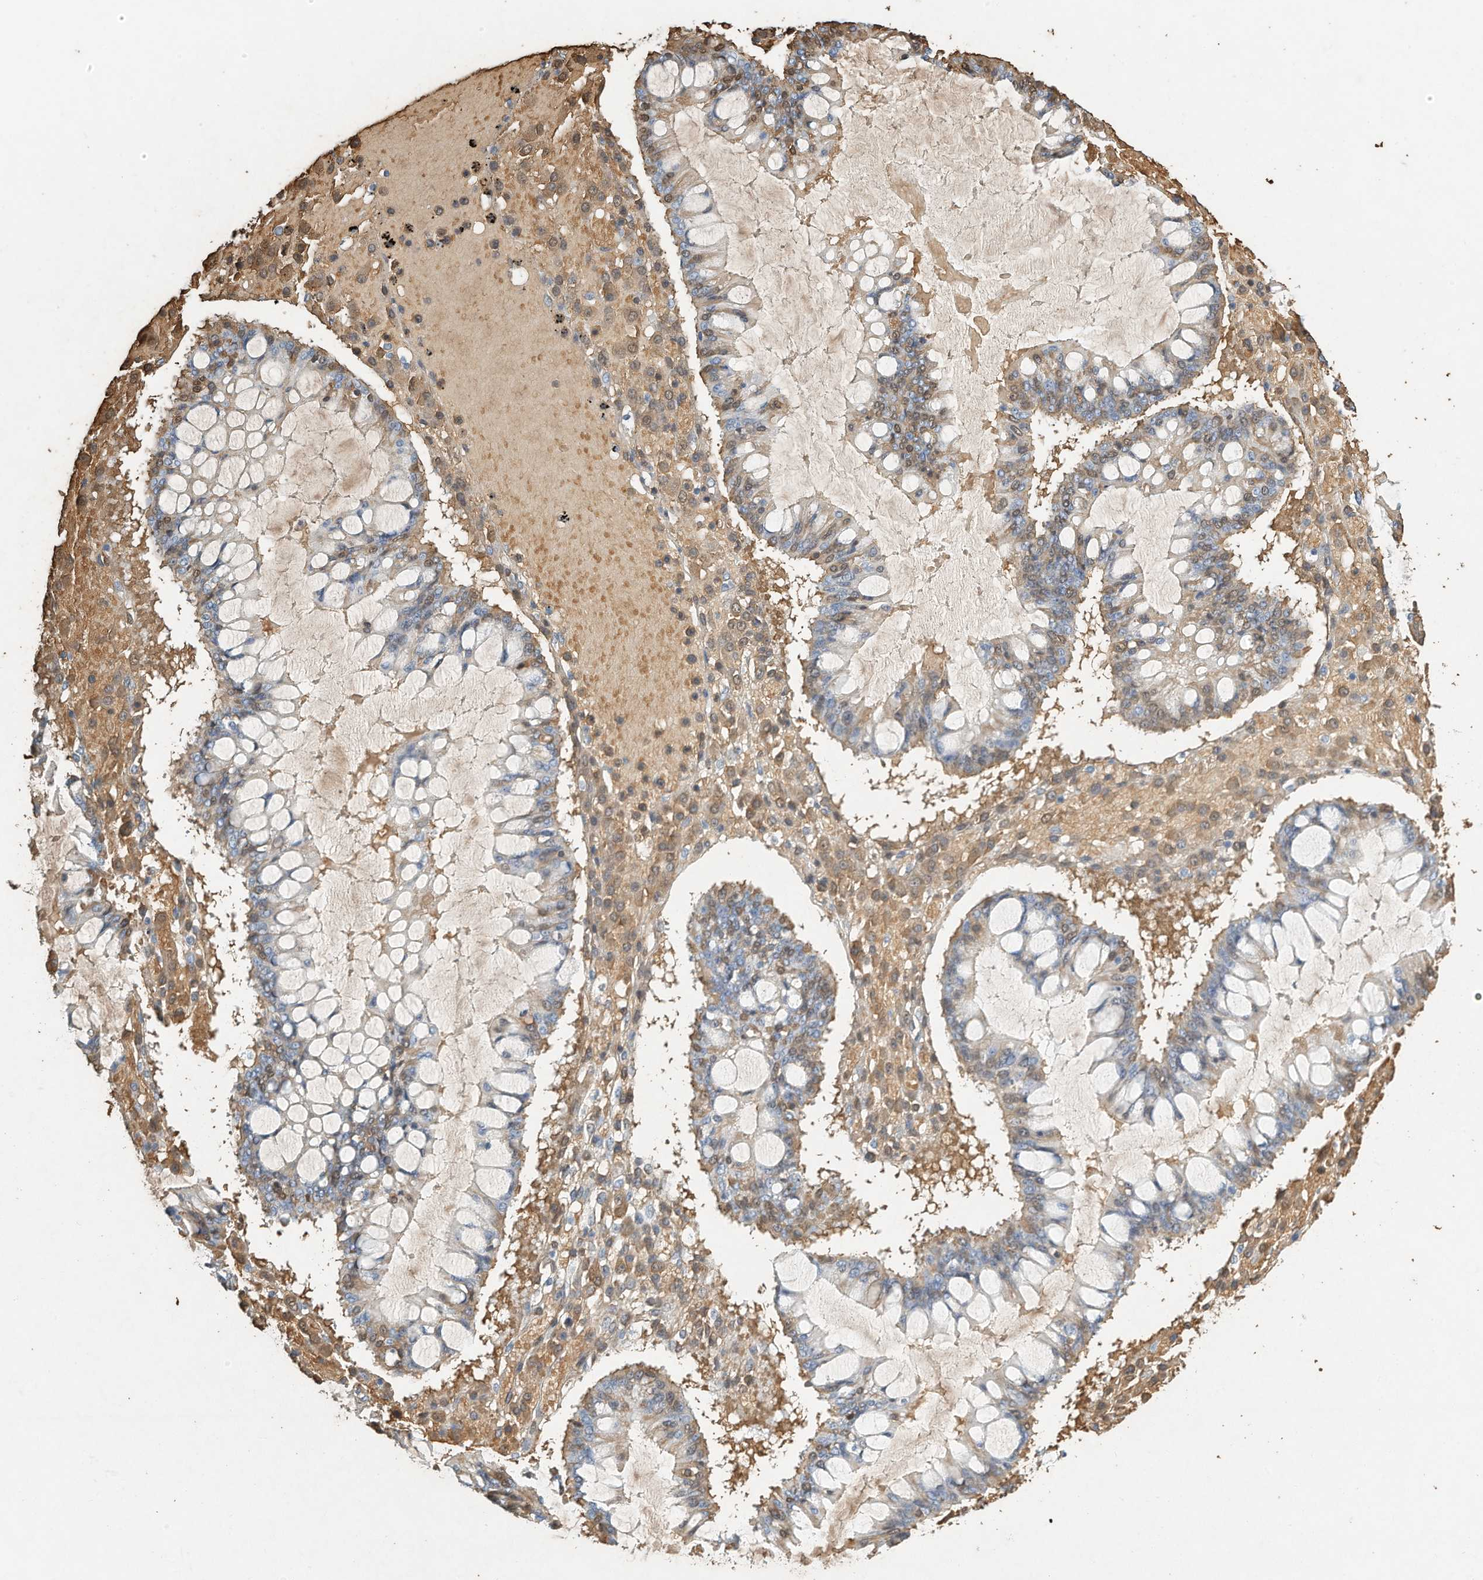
{"staining": {"intensity": "moderate", "quantity": "<25%", "location": "cytoplasmic/membranous"}, "tissue": "ovarian cancer", "cell_type": "Tumor cells", "image_type": "cancer", "snomed": [{"axis": "morphology", "description": "Cystadenocarcinoma, mucinous, NOS"}, {"axis": "topography", "description": "Ovary"}], "caption": "Immunohistochemical staining of human mucinous cystadenocarcinoma (ovarian) shows moderate cytoplasmic/membranous protein expression in approximately <25% of tumor cells.", "gene": "RCAN3", "patient": {"sex": "female", "age": 73}}